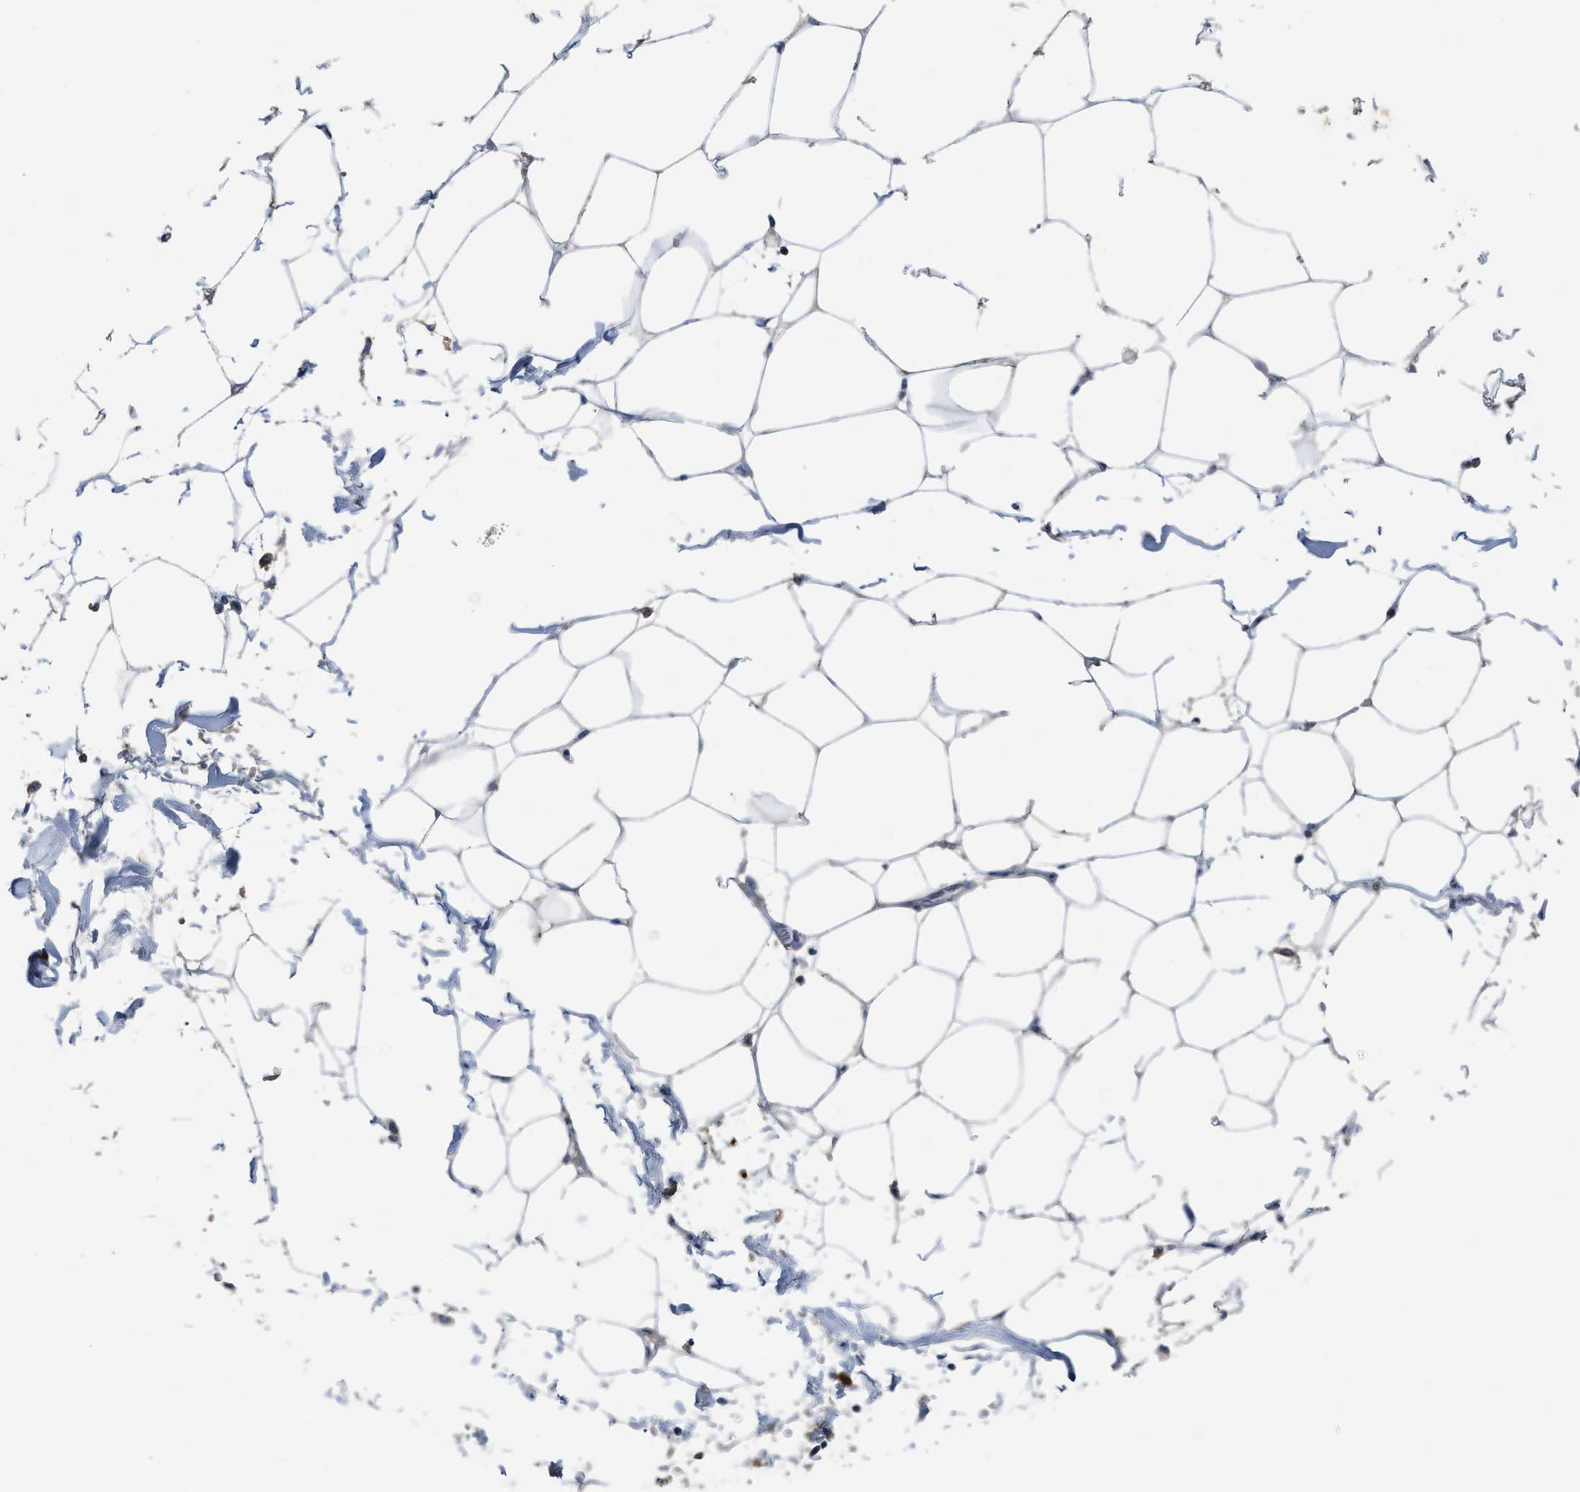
{"staining": {"intensity": "negative", "quantity": "none", "location": "none"}, "tissue": "adipose tissue", "cell_type": "Adipocytes", "image_type": "normal", "snomed": [{"axis": "morphology", "description": "Normal tissue, NOS"}, {"axis": "morphology", "description": "Adenocarcinoma, NOS"}, {"axis": "topography", "description": "Colon"}, {"axis": "topography", "description": "Peripheral nerve tissue"}], "caption": "High magnification brightfield microscopy of normal adipose tissue stained with DAB (3,3'-diaminobenzidine) (brown) and counterstained with hematoxylin (blue): adipocytes show no significant expression. The staining is performed using DAB (3,3'-diaminobenzidine) brown chromogen with nuclei counter-stained in using hematoxylin.", "gene": "OR51E1", "patient": {"sex": "male", "age": 14}}